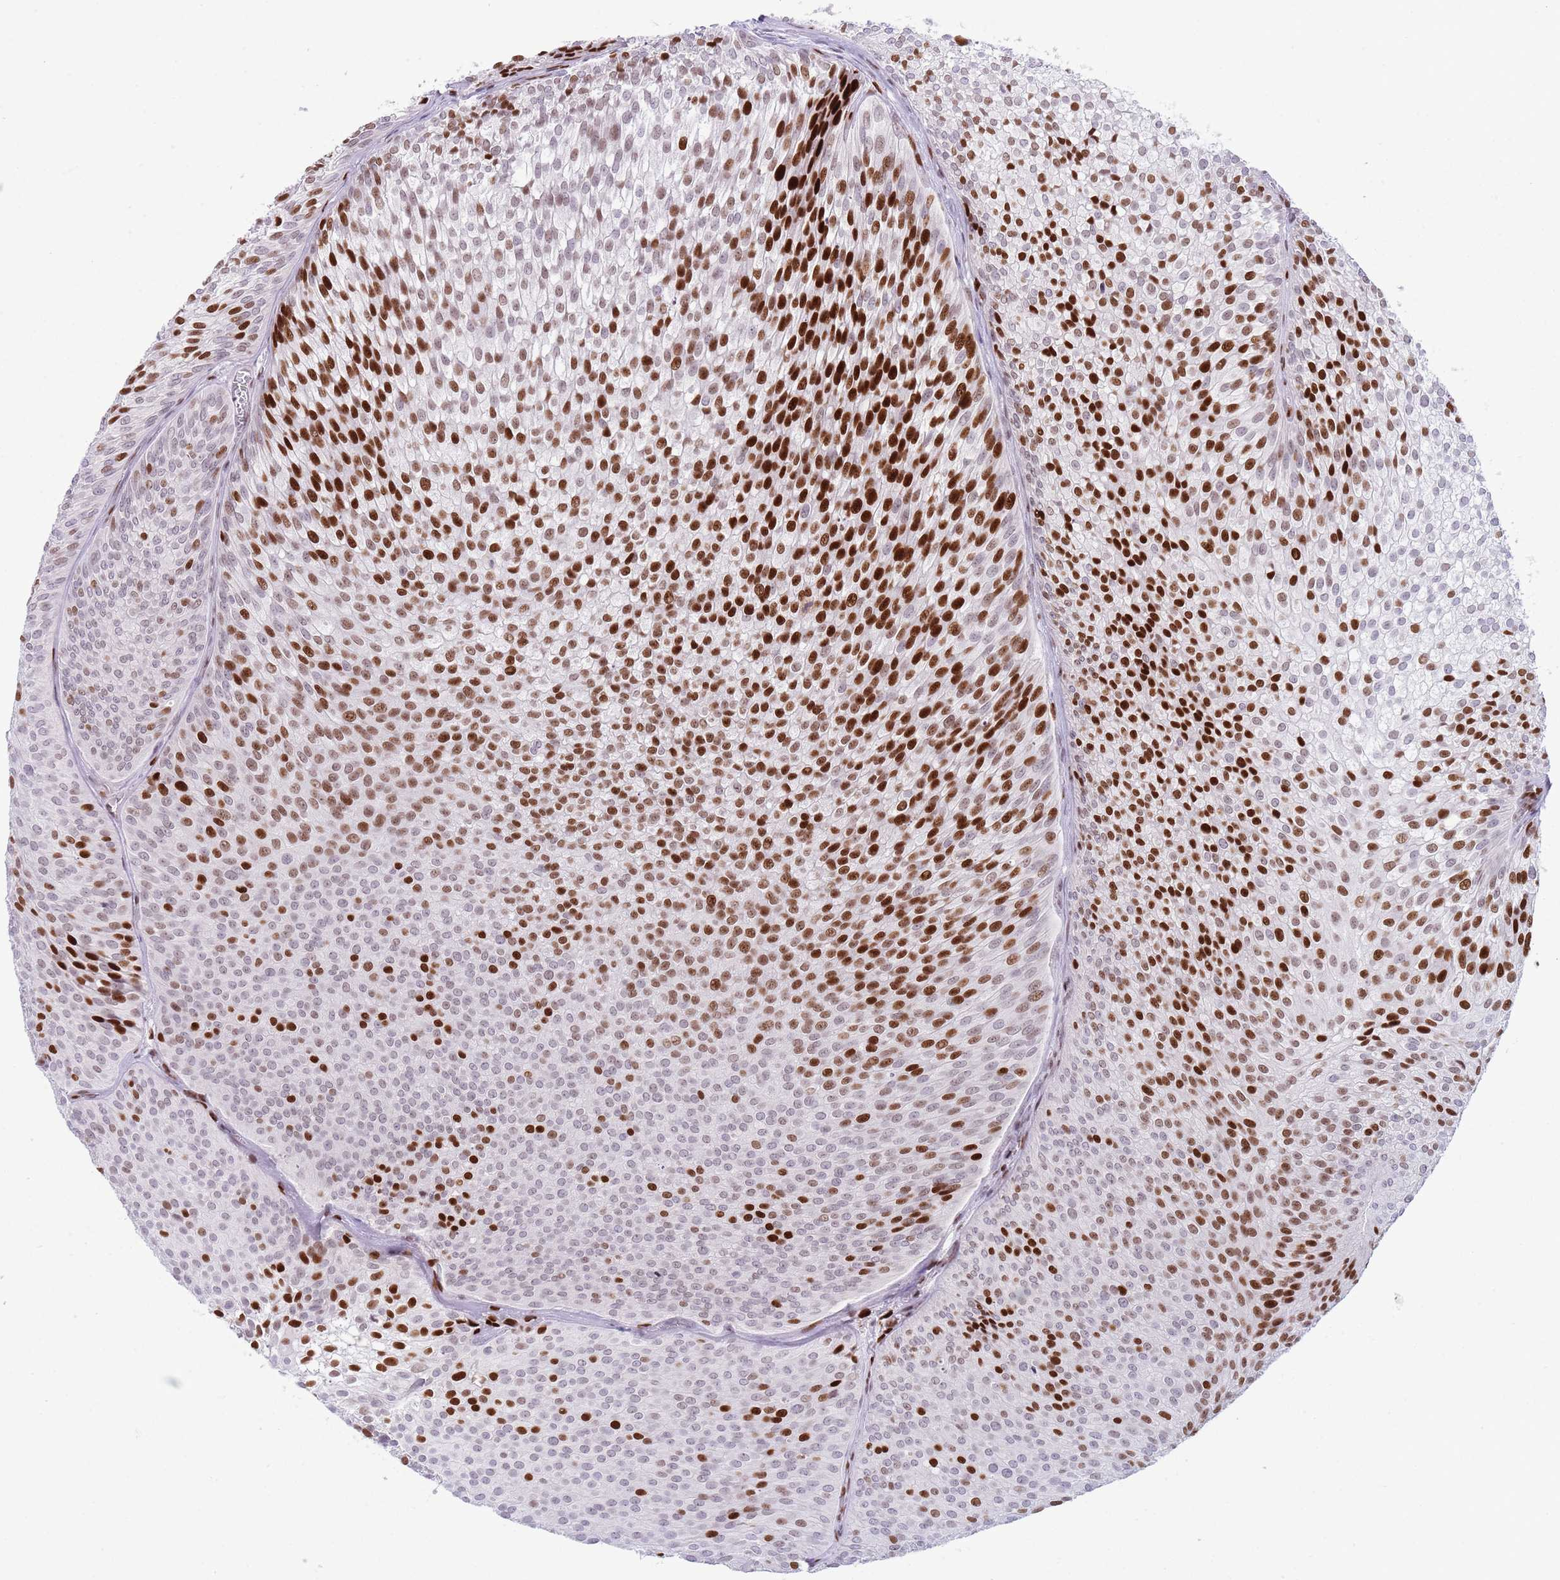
{"staining": {"intensity": "strong", "quantity": "25%-75%", "location": "nuclear"}, "tissue": "urothelial cancer", "cell_type": "Tumor cells", "image_type": "cancer", "snomed": [{"axis": "morphology", "description": "Urothelial carcinoma, Low grade"}, {"axis": "topography", "description": "Urinary bladder"}], "caption": "Brown immunohistochemical staining in urothelial cancer exhibits strong nuclear expression in approximately 25%-75% of tumor cells.", "gene": "MFSD10", "patient": {"sex": "male", "age": 91}}